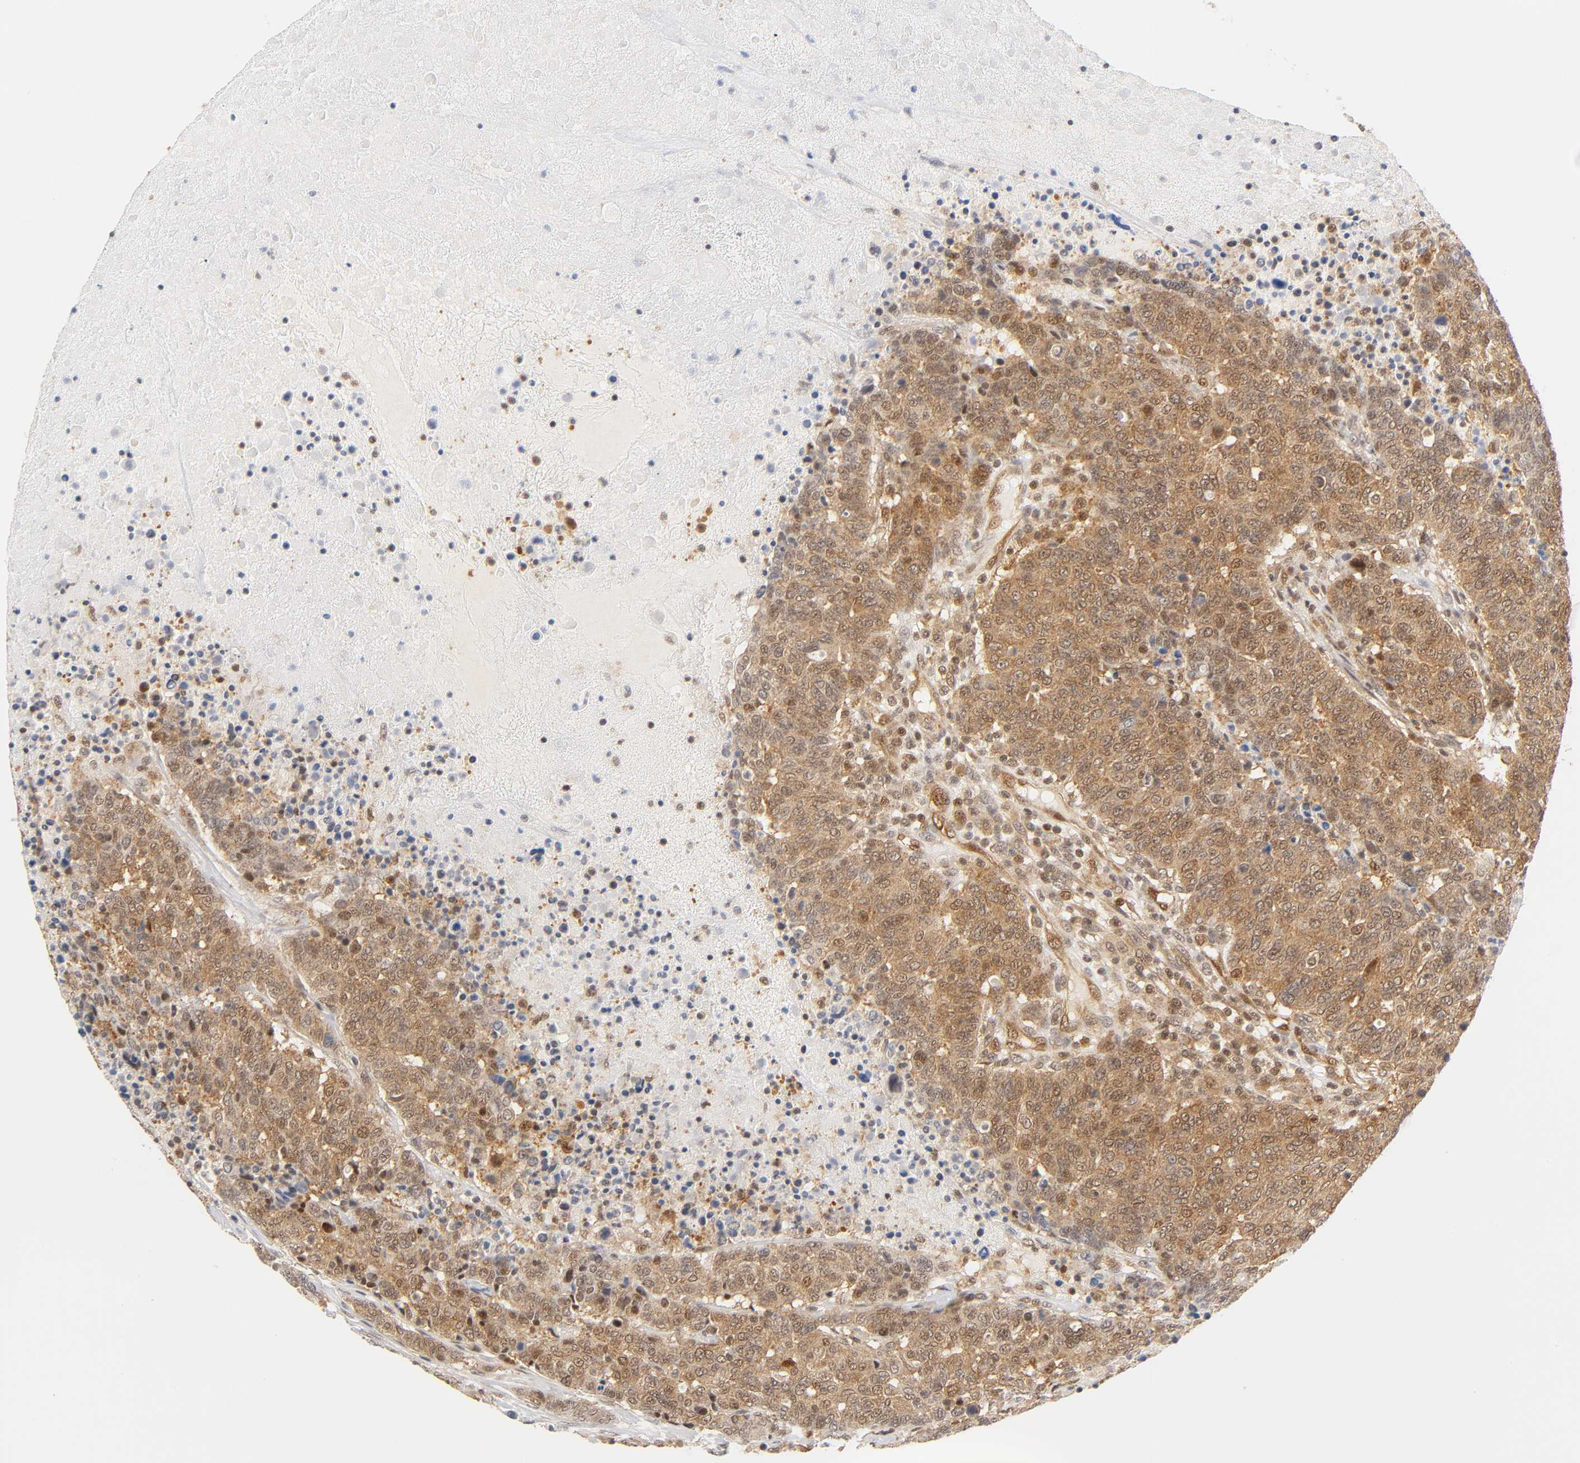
{"staining": {"intensity": "moderate", "quantity": ">75%", "location": "cytoplasmic/membranous,nuclear"}, "tissue": "breast cancer", "cell_type": "Tumor cells", "image_type": "cancer", "snomed": [{"axis": "morphology", "description": "Duct carcinoma"}, {"axis": "topography", "description": "Breast"}], "caption": "IHC histopathology image of human breast infiltrating ductal carcinoma stained for a protein (brown), which reveals medium levels of moderate cytoplasmic/membranous and nuclear positivity in approximately >75% of tumor cells.", "gene": "CDC37", "patient": {"sex": "female", "age": 37}}